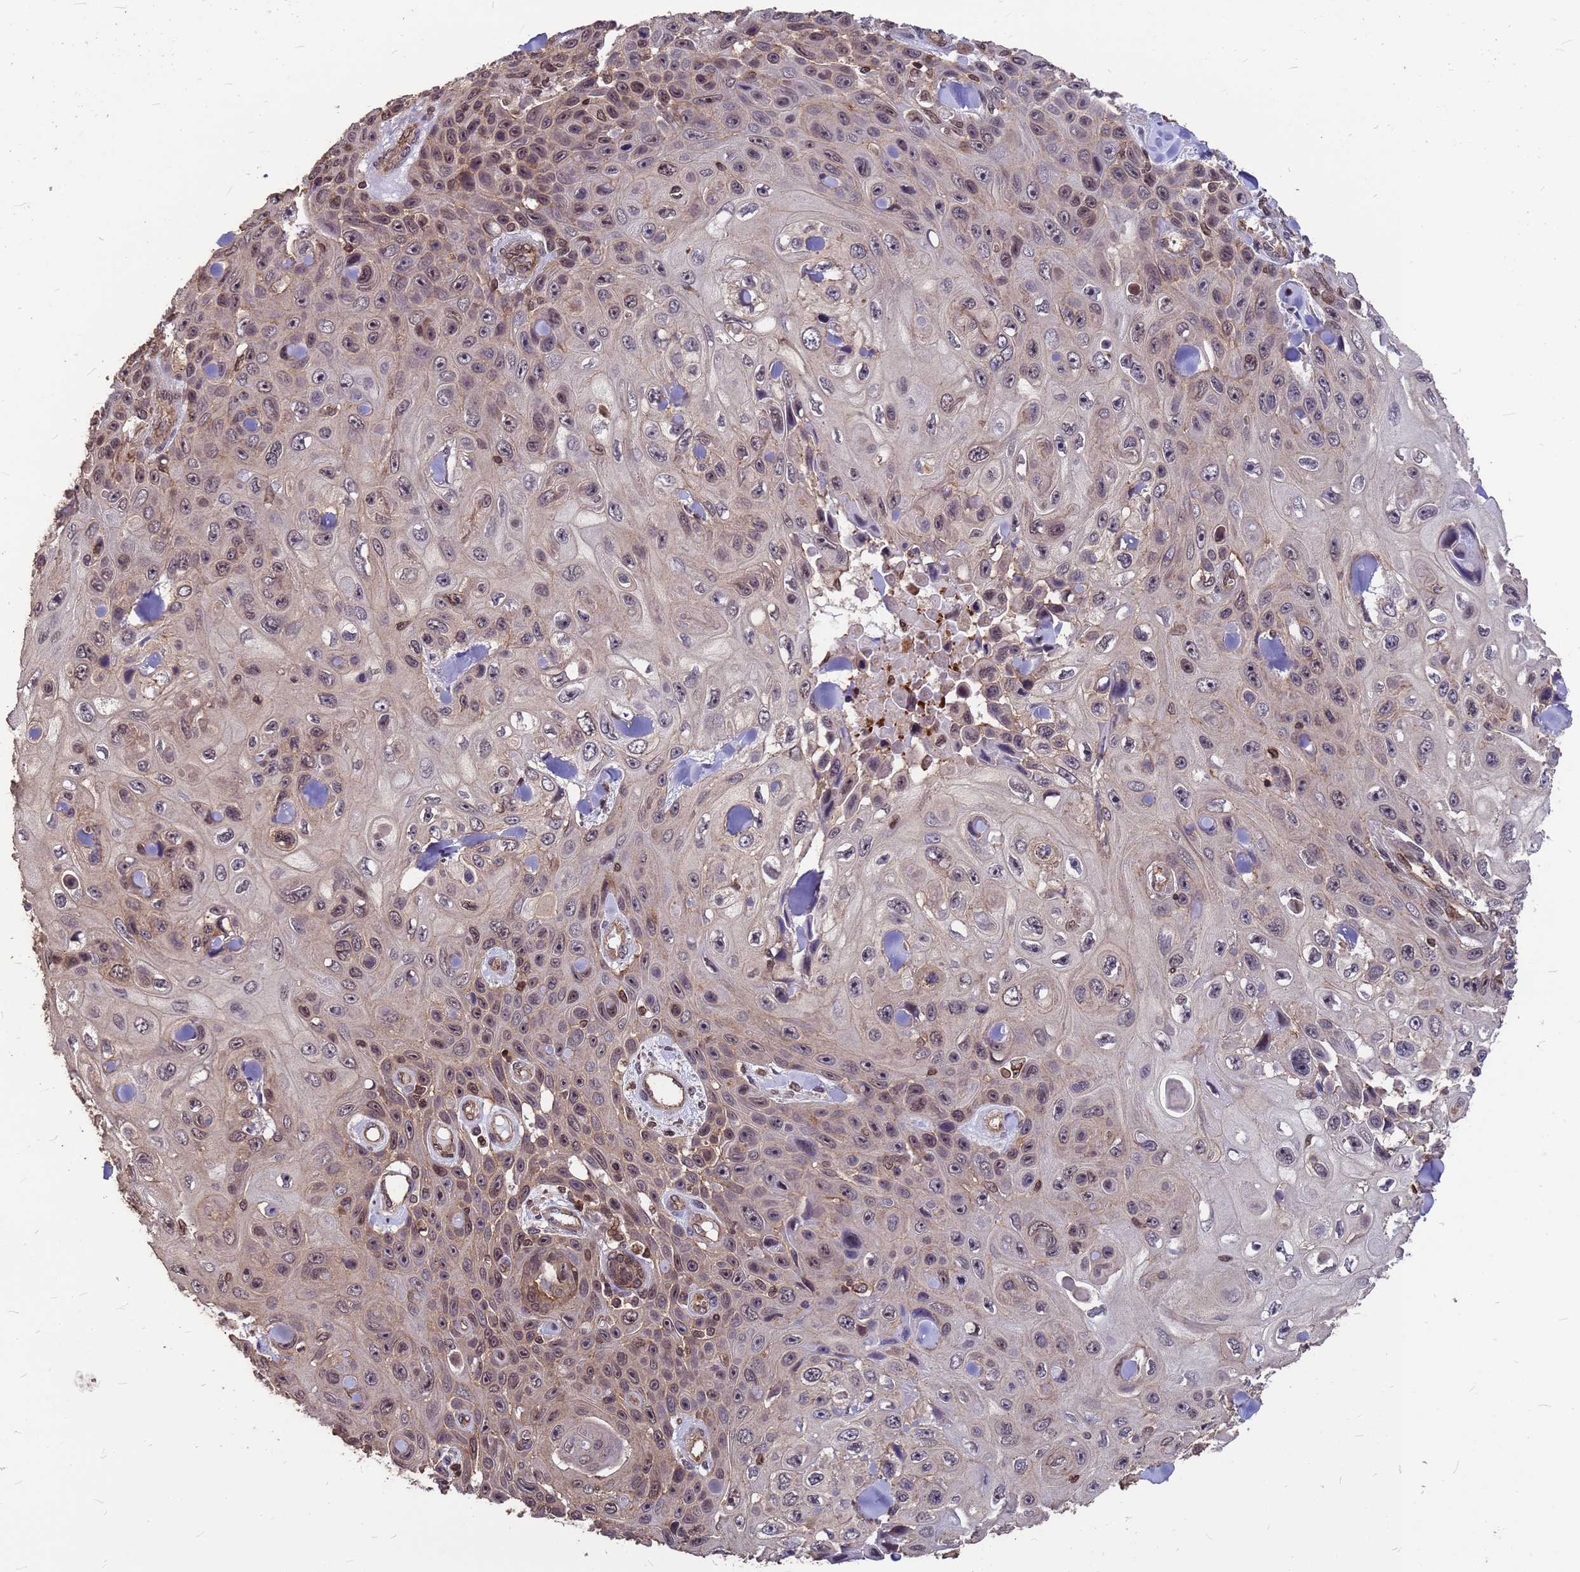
{"staining": {"intensity": "moderate", "quantity": ">75%", "location": "cytoplasmic/membranous,nuclear"}, "tissue": "skin cancer", "cell_type": "Tumor cells", "image_type": "cancer", "snomed": [{"axis": "morphology", "description": "Squamous cell carcinoma, NOS"}, {"axis": "topography", "description": "Skin"}], "caption": "A micrograph of skin squamous cell carcinoma stained for a protein reveals moderate cytoplasmic/membranous and nuclear brown staining in tumor cells.", "gene": "C1orf35", "patient": {"sex": "male", "age": 82}}